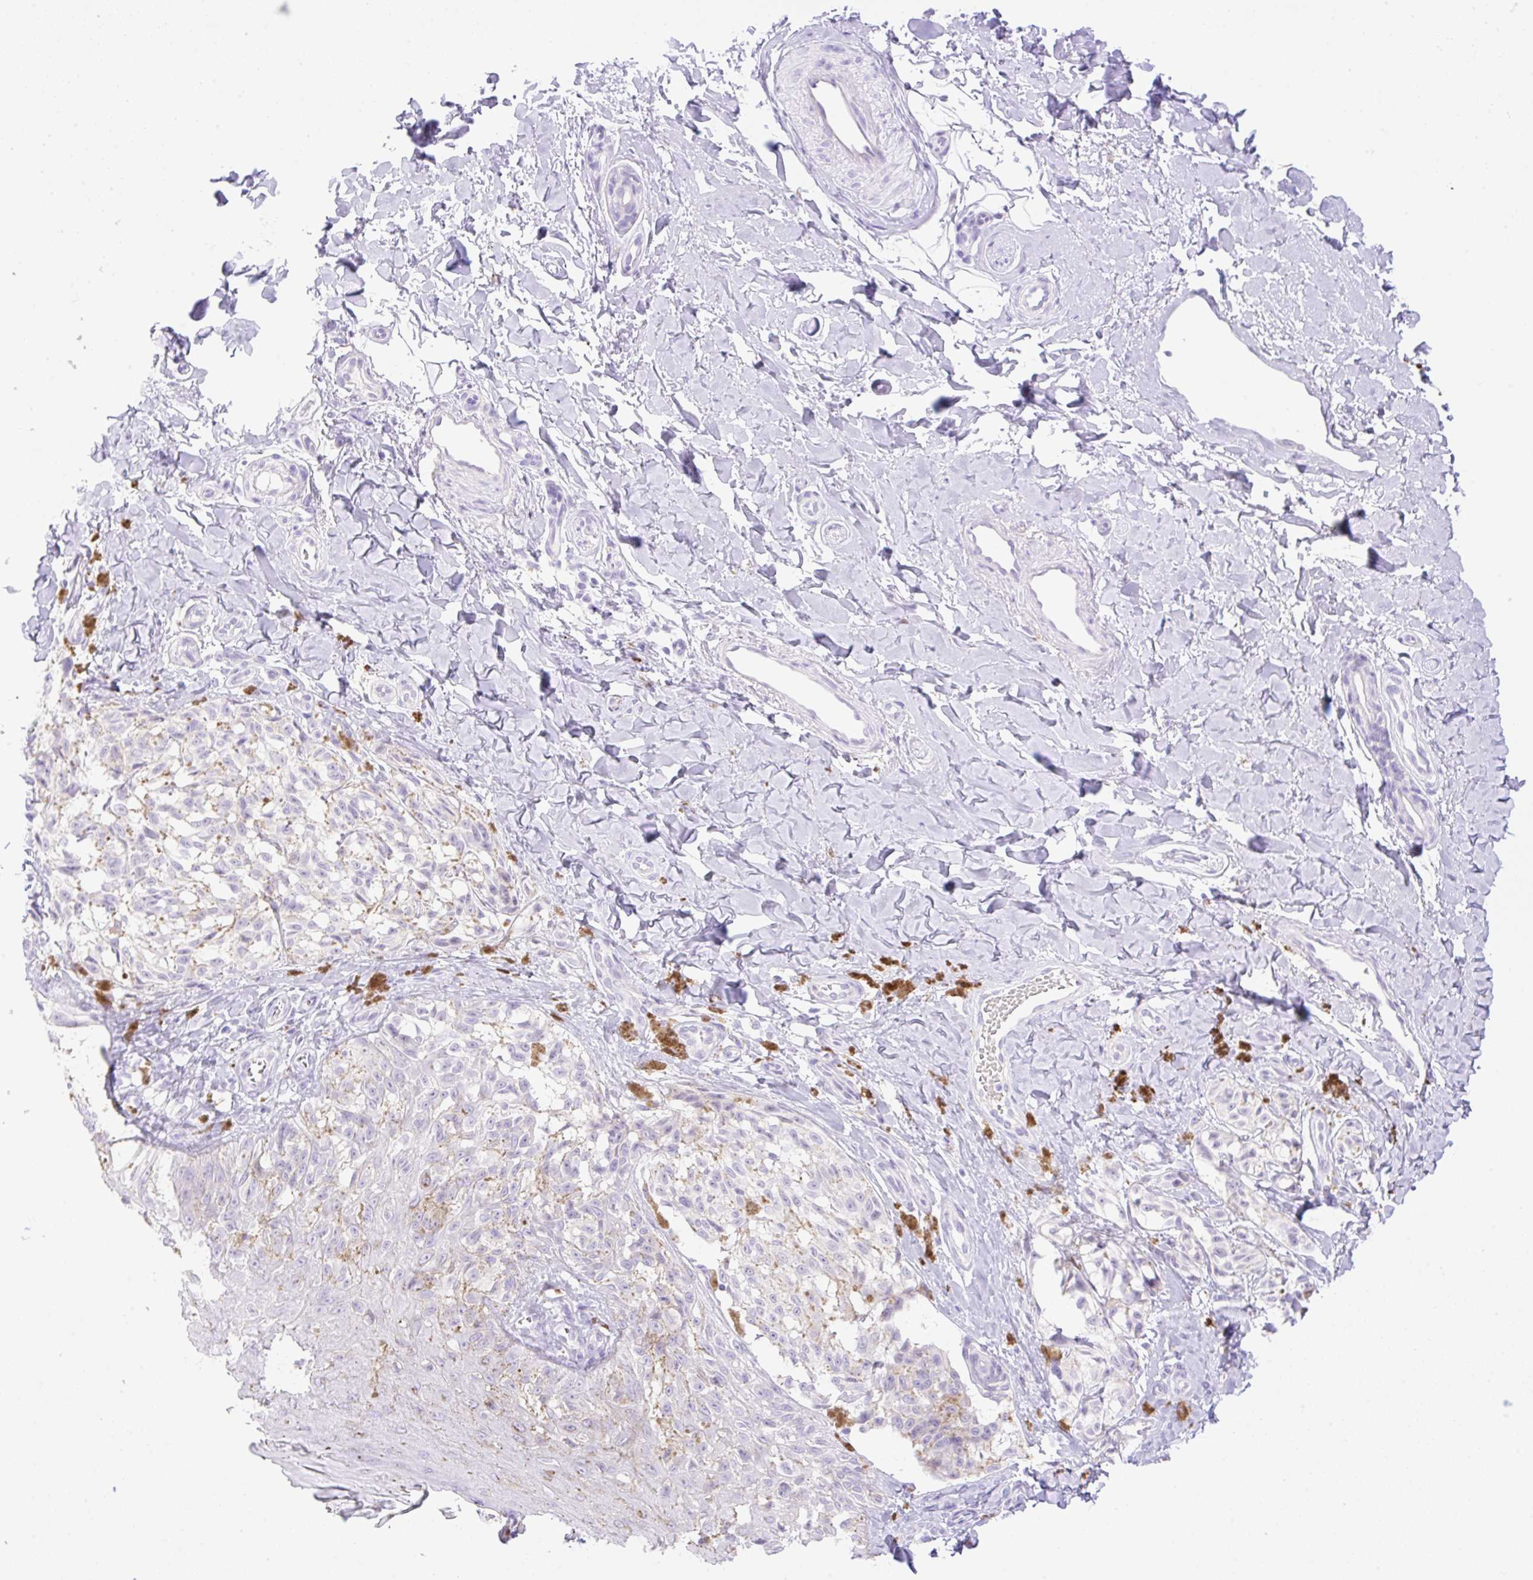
{"staining": {"intensity": "negative", "quantity": "none", "location": "none"}, "tissue": "melanoma", "cell_type": "Tumor cells", "image_type": "cancer", "snomed": [{"axis": "morphology", "description": "Malignant melanoma, NOS"}, {"axis": "topography", "description": "Skin"}], "caption": "The image shows no staining of tumor cells in melanoma. Nuclei are stained in blue.", "gene": "CDX1", "patient": {"sex": "female", "age": 65}}